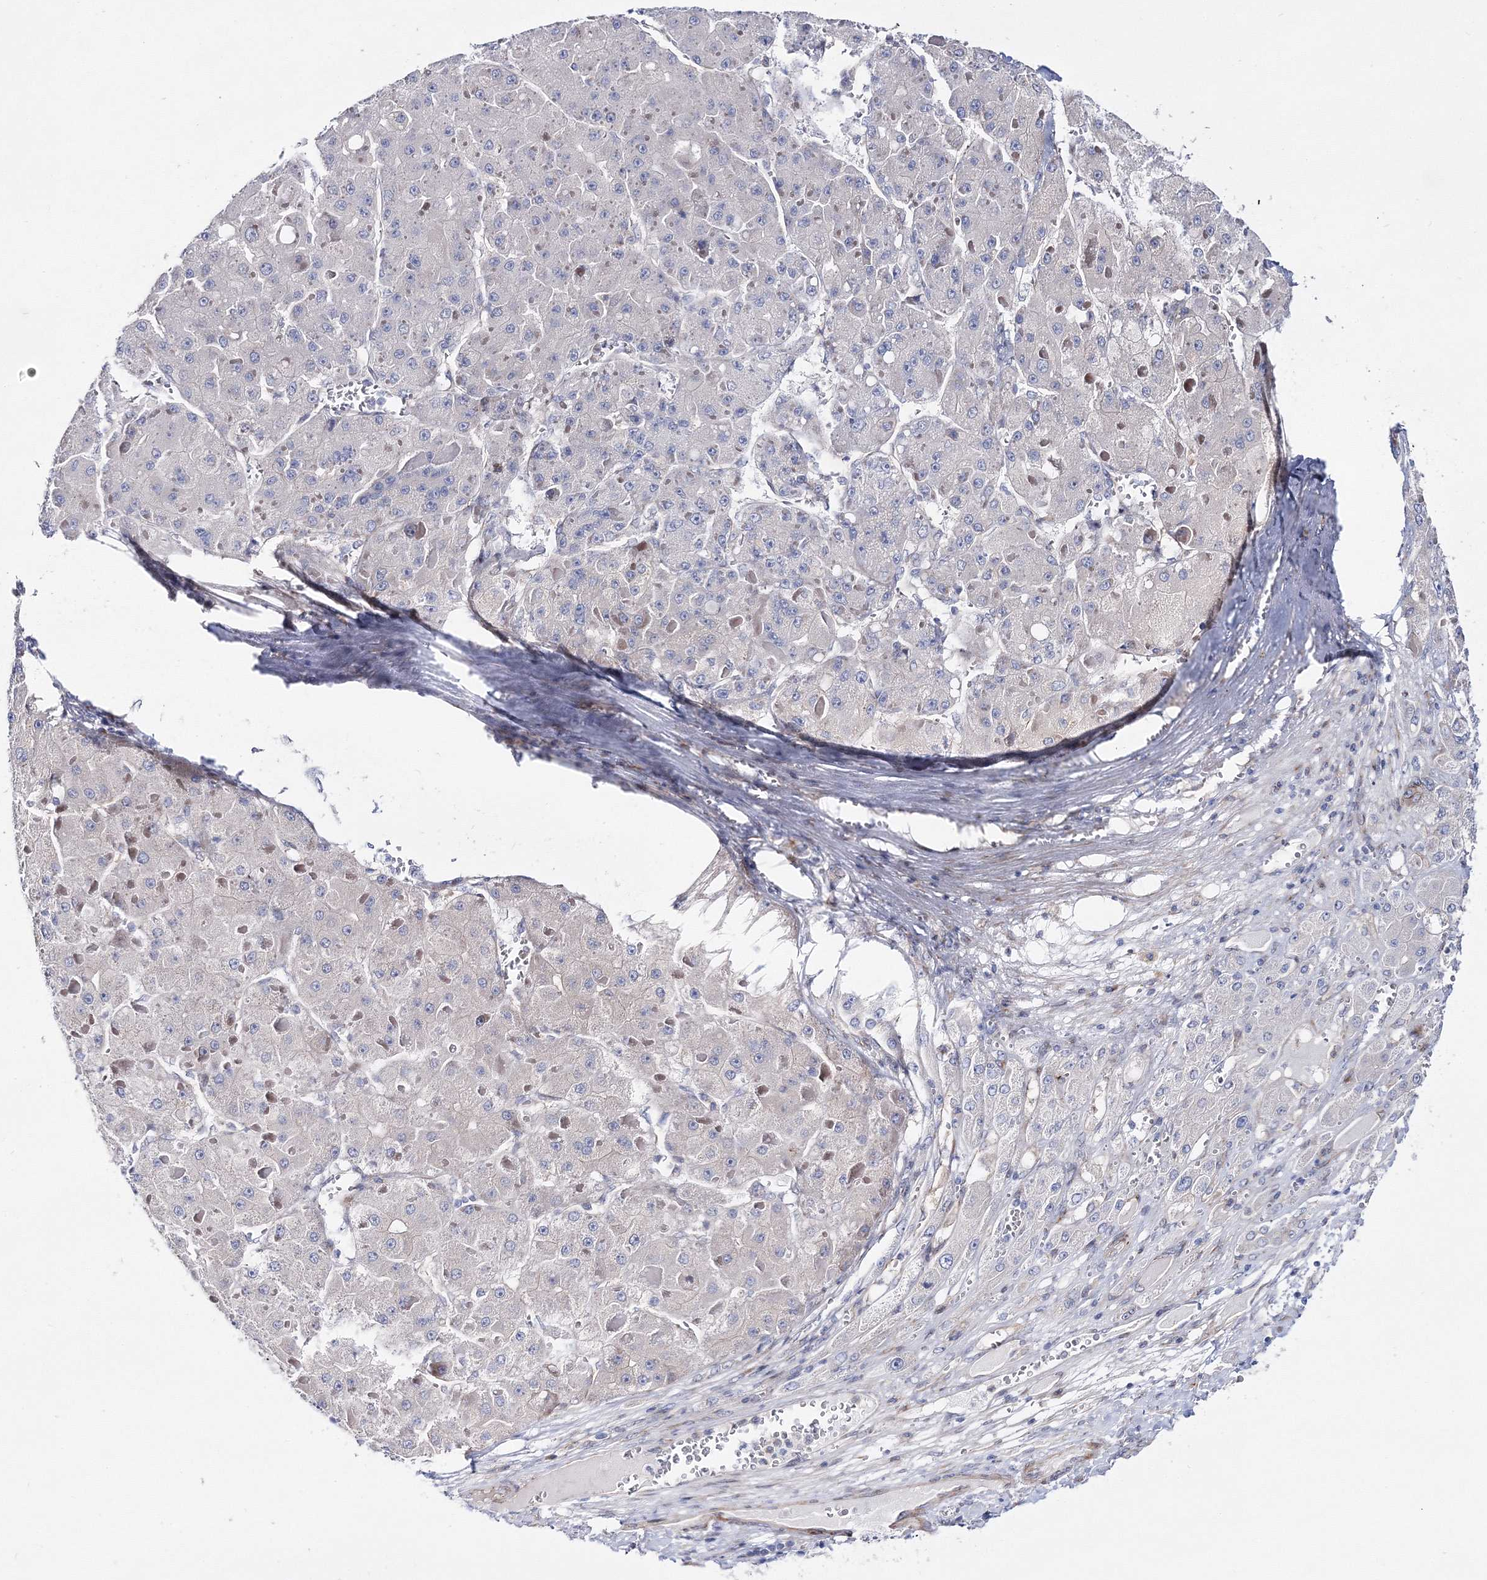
{"staining": {"intensity": "negative", "quantity": "none", "location": "none"}, "tissue": "liver cancer", "cell_type": "Tumor cells", "image_type": "cancer", "snomed": [{"axis": "morphology", "description": "Carcinoma, Hepatocellular, NOS"}, {"axis": "topography", "description": "Liver"}], "caption": "Tumor cells are negative for protein expression in human liver hepatocellular carcinoma.", "gene": "ARHGAP32", "patient": {"sex": "female", "age": 73}}